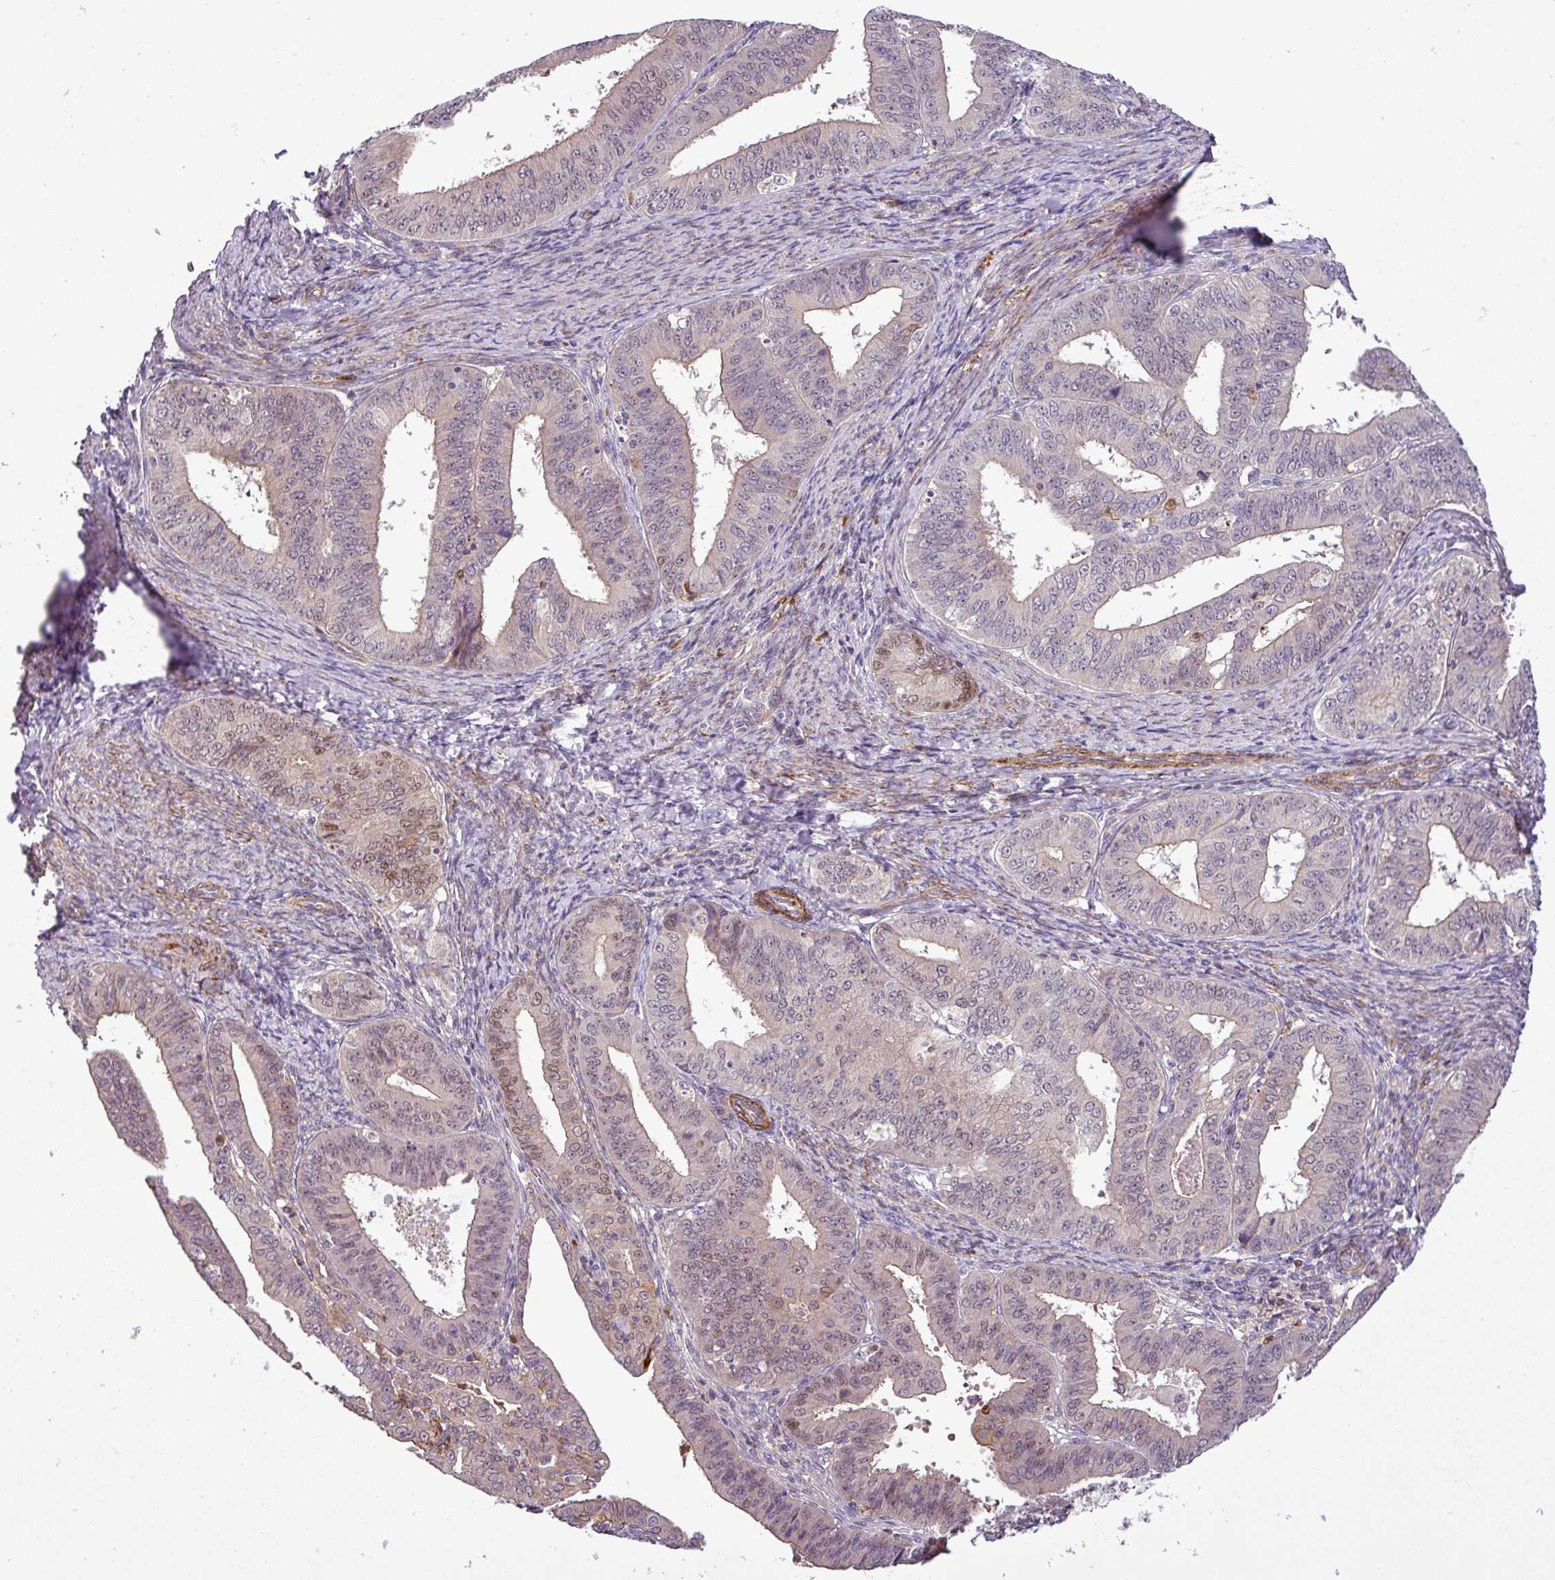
{"staining": {"intensity": "weak", "quantity": "25%-75%", "location": "nuclear"}, "tissue": "endometrial cancer", "cell_type": "Tumor cells", "image_type": "cancer", "snomed": [{"axis": "morphology", "description": "Adenocarcinoma, NOS"}, {"axis": "topography", "description": "Endometrium"}], "caption": "Tumor cells show low levels of weak nuclear positivity in about 25%-75% of cells in human adenocarcinoma (endometrial).", "gene": "NBEAL2", "patient": {"sex": "female", "age": 73}}